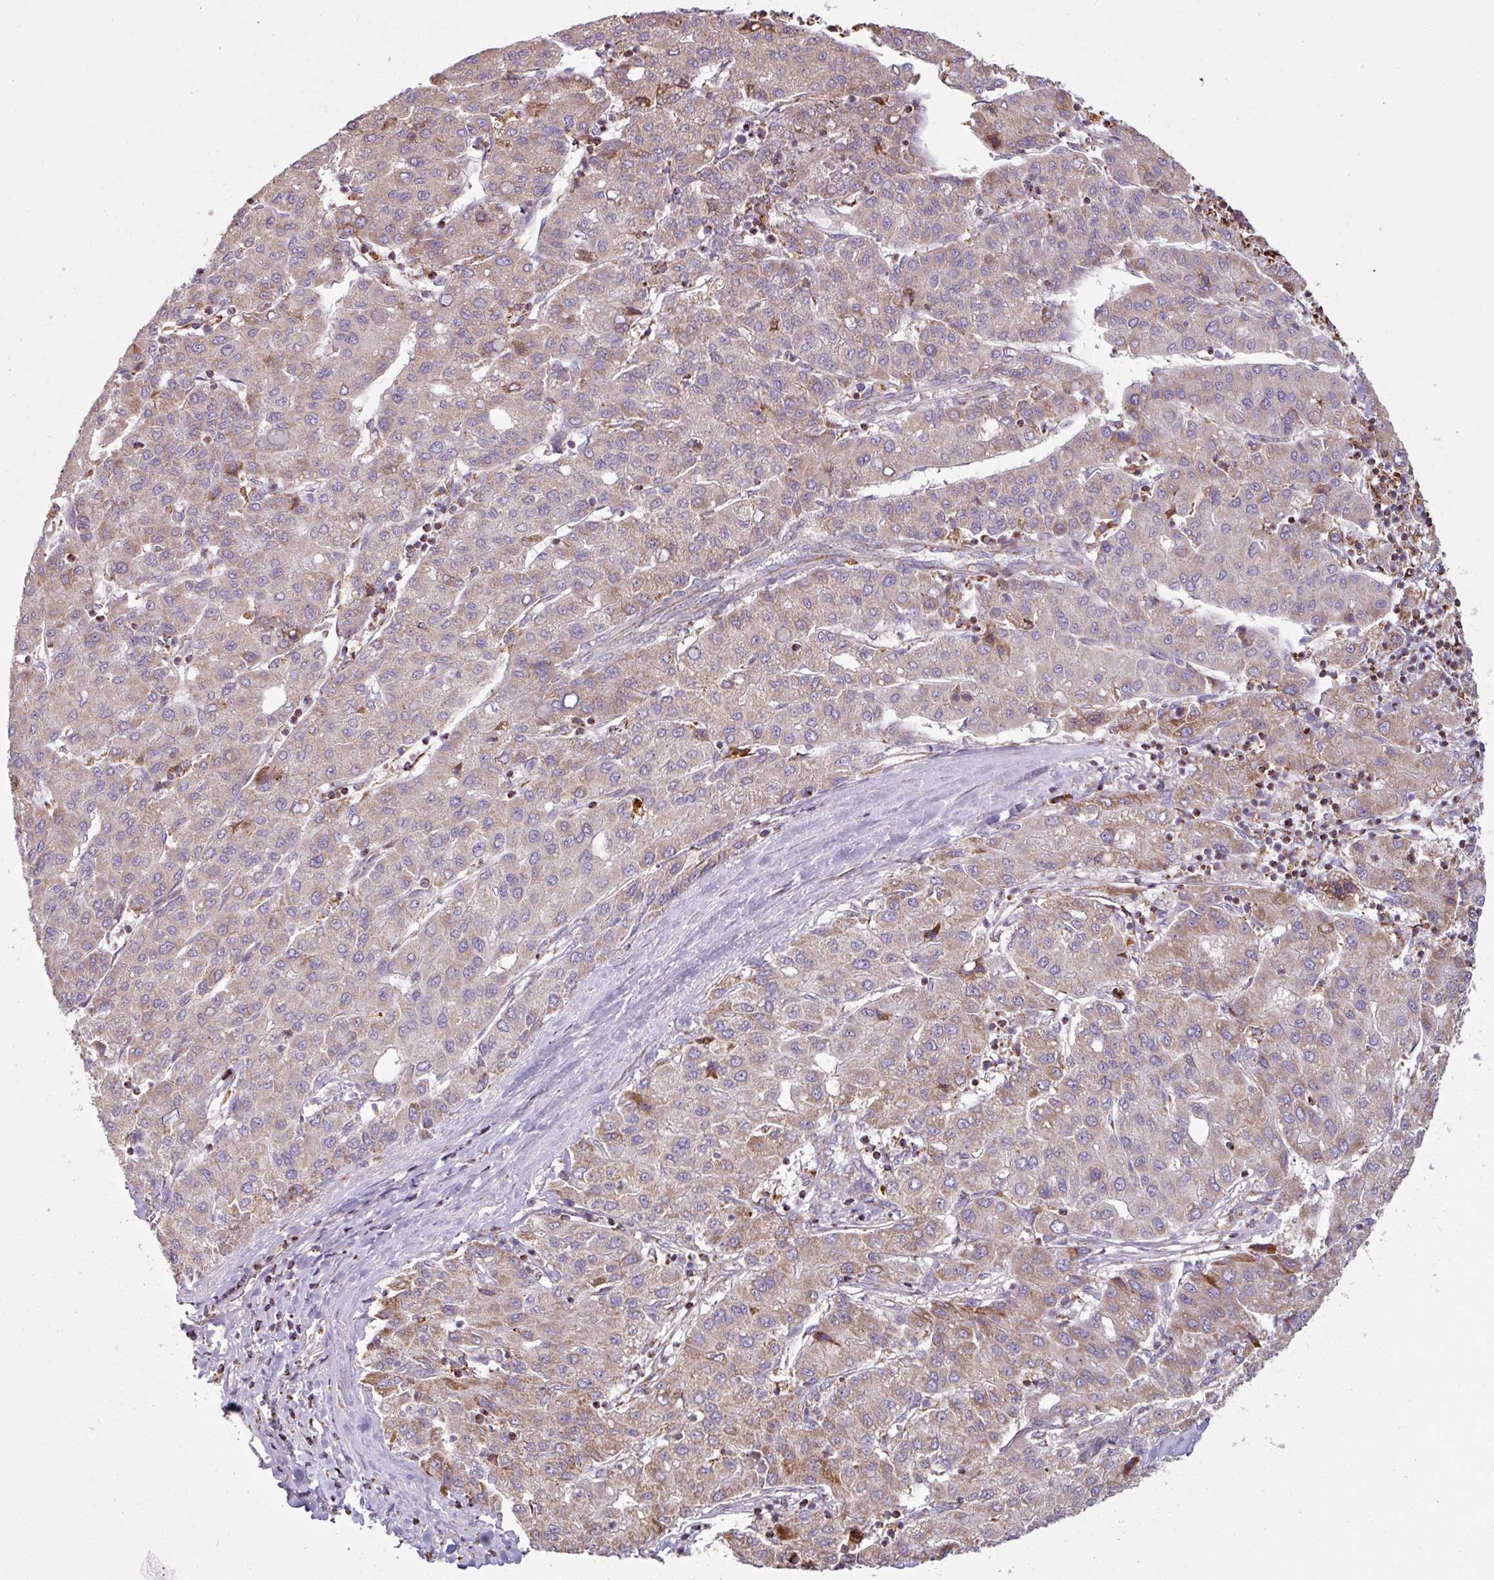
{"staining": {"intensity": "weak", "quantity": "25%-75%", "location": "cytoplasmic/membranous"}, "tissue": "liver cancer", "cell_type": "Tumor cells", "image_type": "cancer", "snomed": [{"axis": "morphology", "description": "Carcinoma, Hepatocellular, NOS"}, {"axis": "topography", "description": "Liver"}], "caption": "Immunohistochemical staining of hepatocellular carcinoma (liver) demonstrates low levels of weak cytoplasmic/membranous positivity in about 25%-75% of tumor cells. The protein of interest is stained brown, and the nuclei are stained in blue (DAB (3,3'-diaminobenzidine) IHC with brightfield microscopy, high magnification).", "gene": "SQOR", "patient": {"sex": "male", "age": 65}}